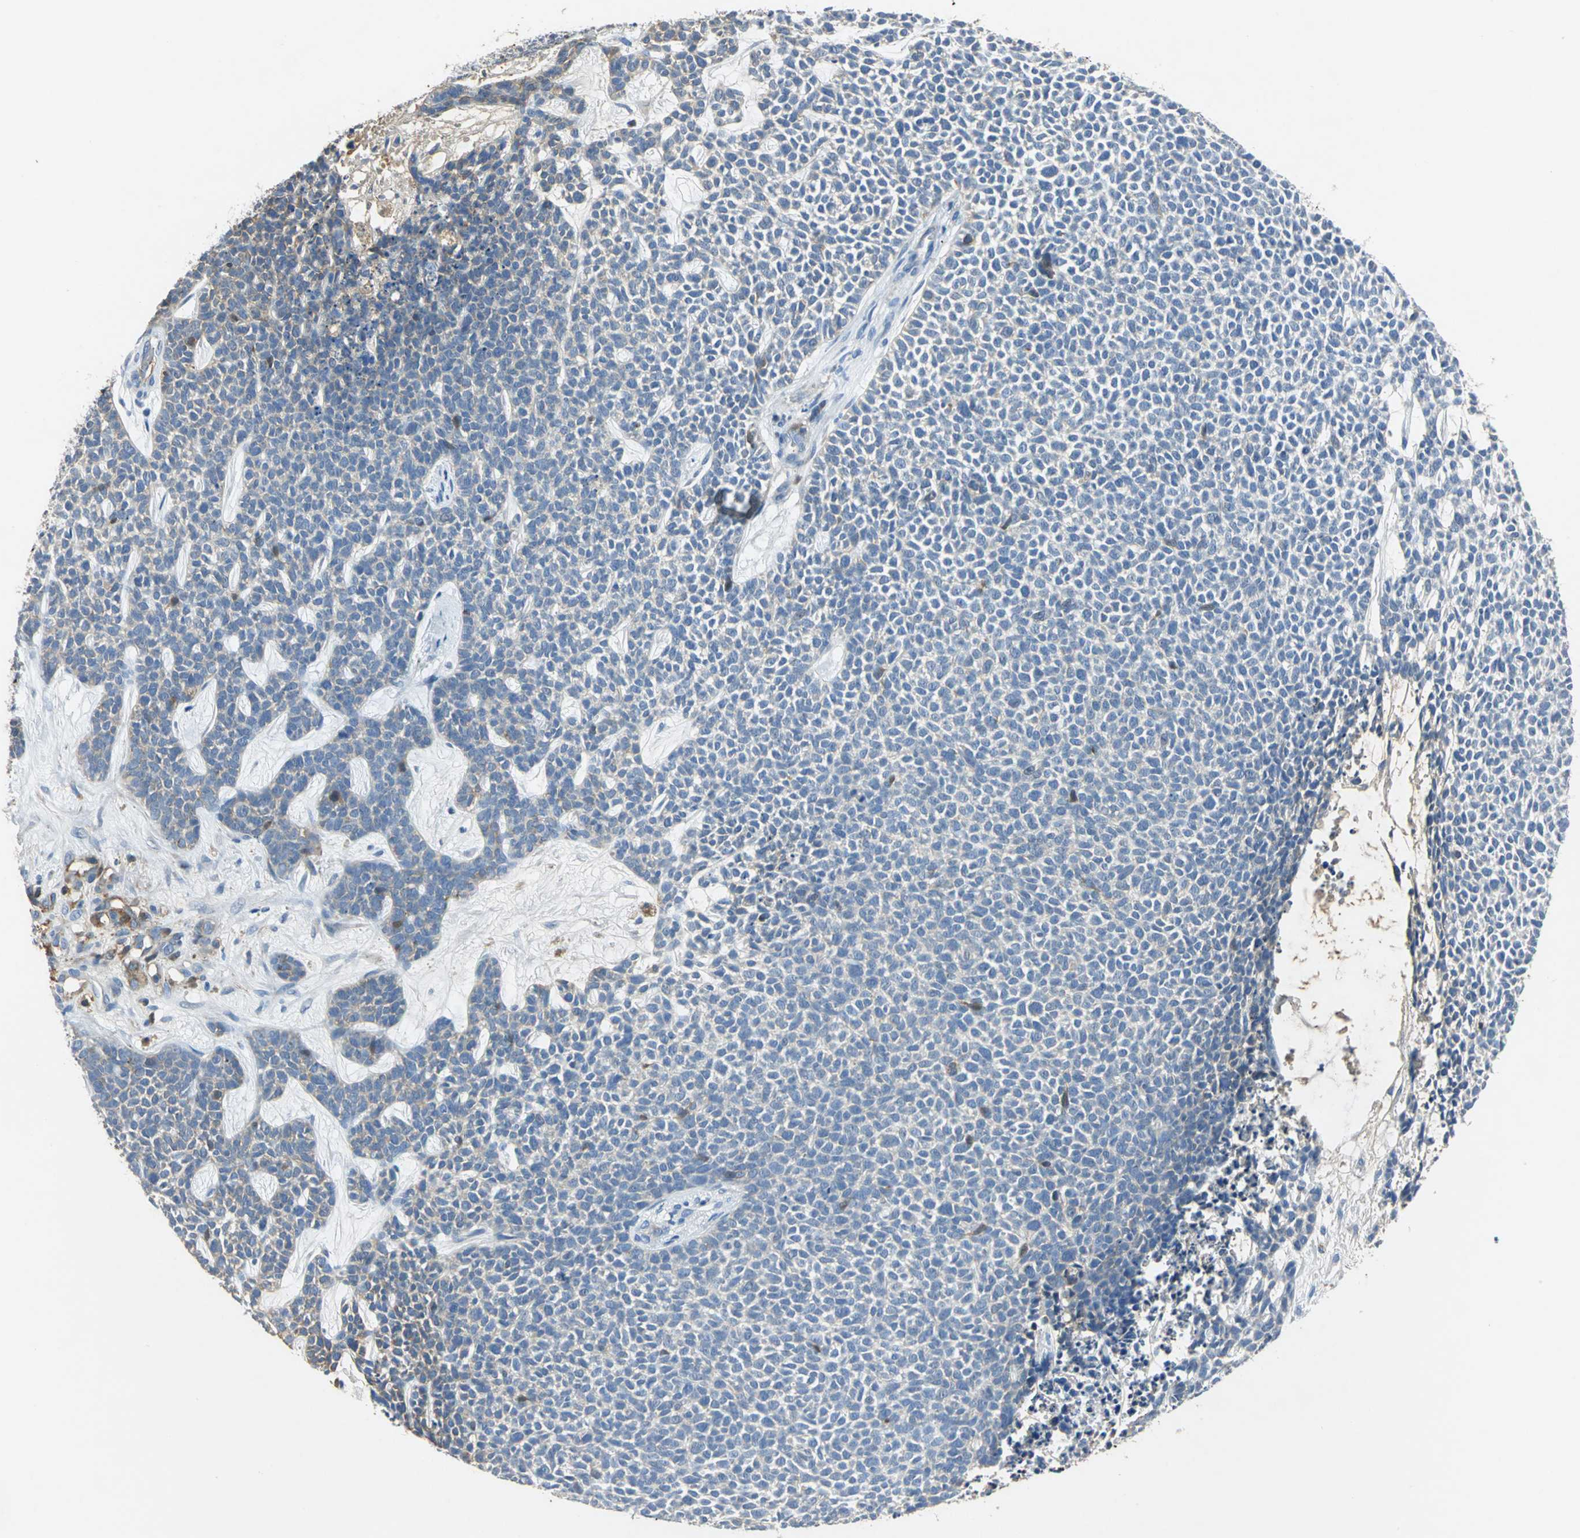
{"staining": {"intensity": "moderate", "quantity": "<25%", "location": "cytoplasmic/membranous"}, "tissue": "skin cancer", "cell_type": "Tumor cells", "image_type": "cancer", "snomed": [{"axis": "morphology", "description": "Basal cell carcinoma"}, {"axis": "topography", "description": "Skin"}], "caption": "IHC micrograph of basal cell carcinoma (skin) stained for a protein (brown), which displays low levels of moderate cytoplasmic/membranous staining in approximately <25% of tumor cells.", "gene": "GYG2", "patient": {"sex": "female", "age": 84}}